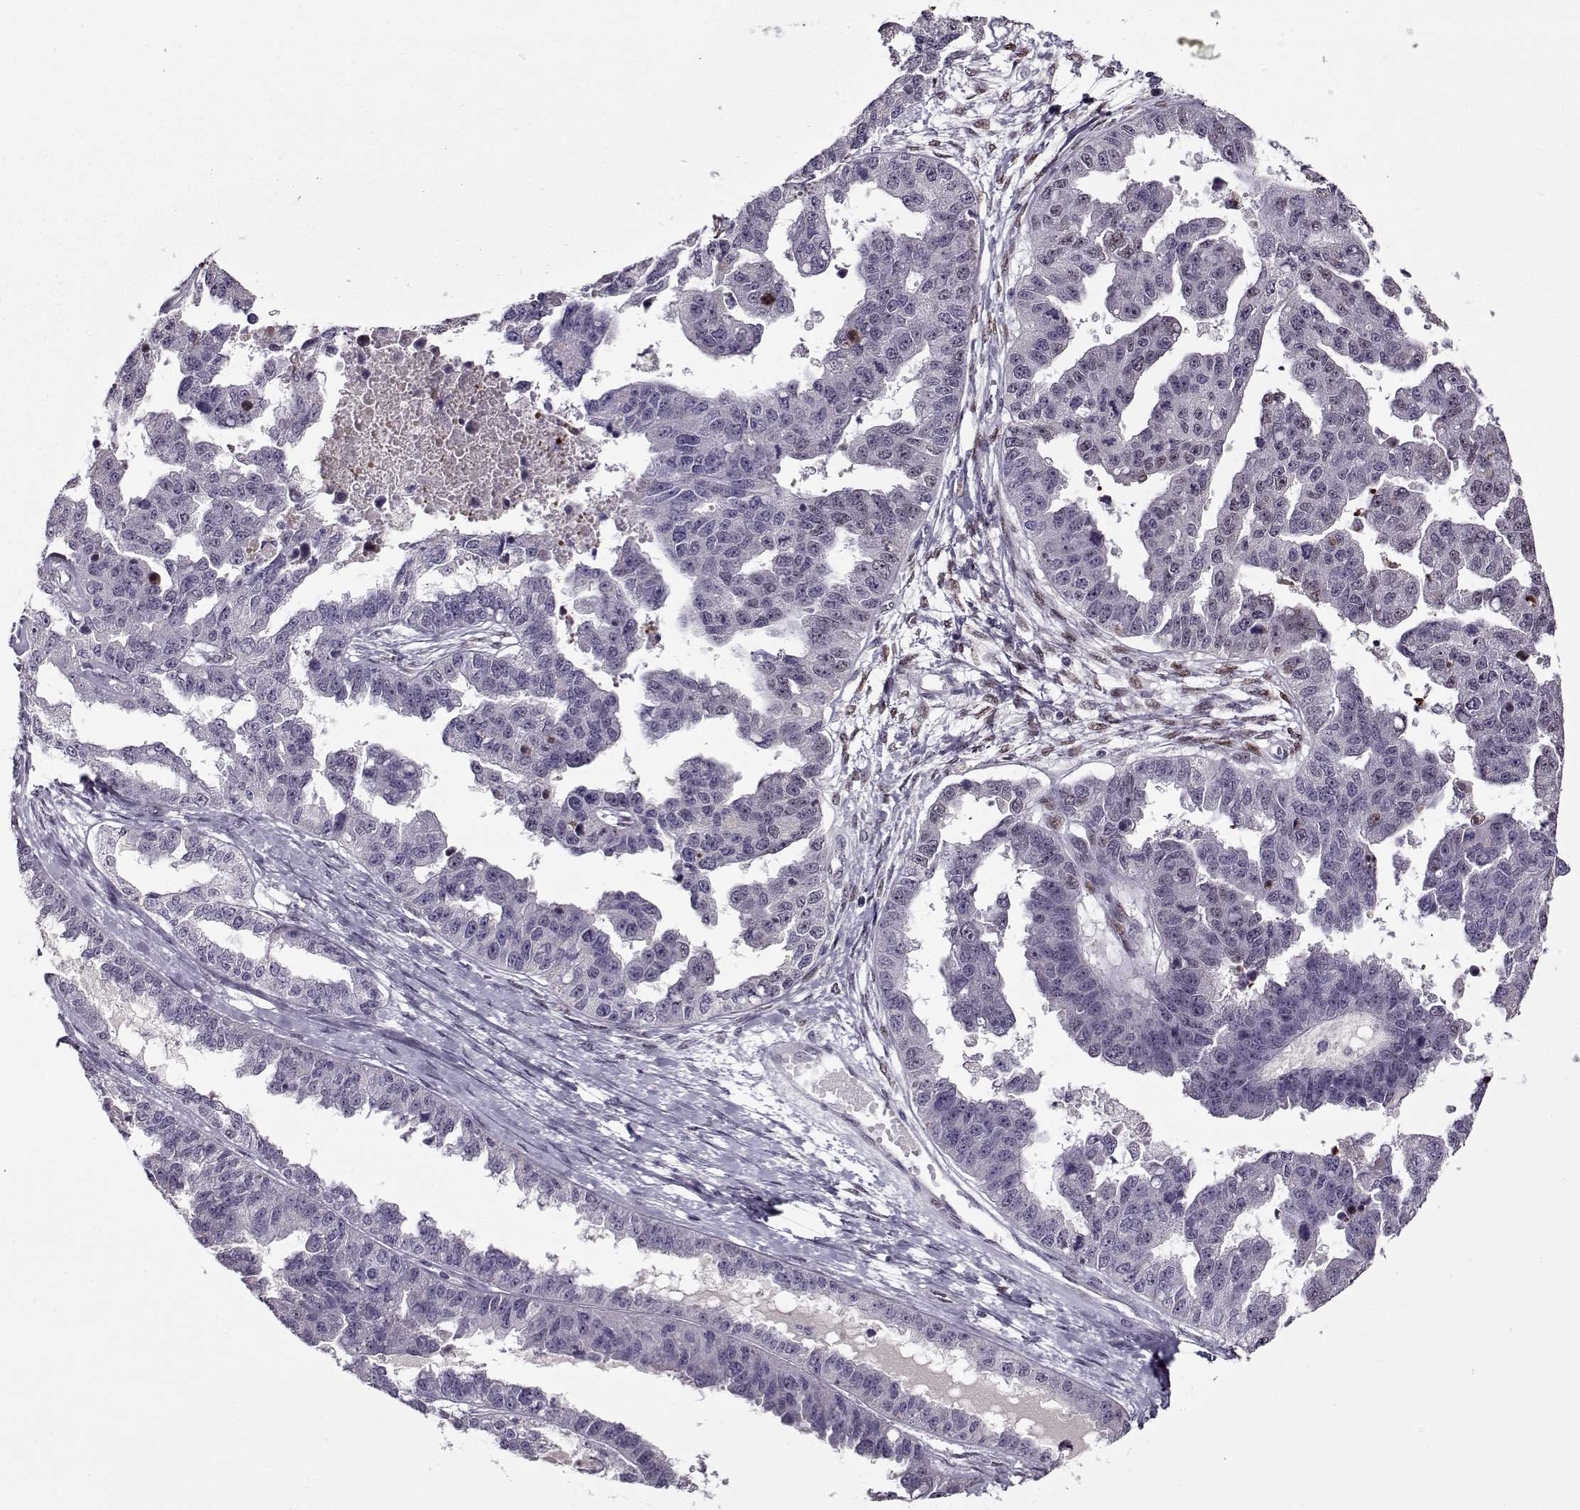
{"staining": {"intensity": "negative", "quantity": "none", "location": "none"}, "tissue": "ovarian cancer", "cell_type": "Tumor cells", "image_type": "cancer", "snomed": [{"axis": "morphology", "description": "Cystadenocarcinoma, serous, NOS"}, {"axis": "topography", "description": "Ovary"}], "caption": "Serous cystadenocarcinoma (ovarian) stained for a protein using immunohistochemistry (IHC) exhibits no staining tumor cells.", "gene": "PRMT8", "patient": {"sex": "female", "age": 58}}